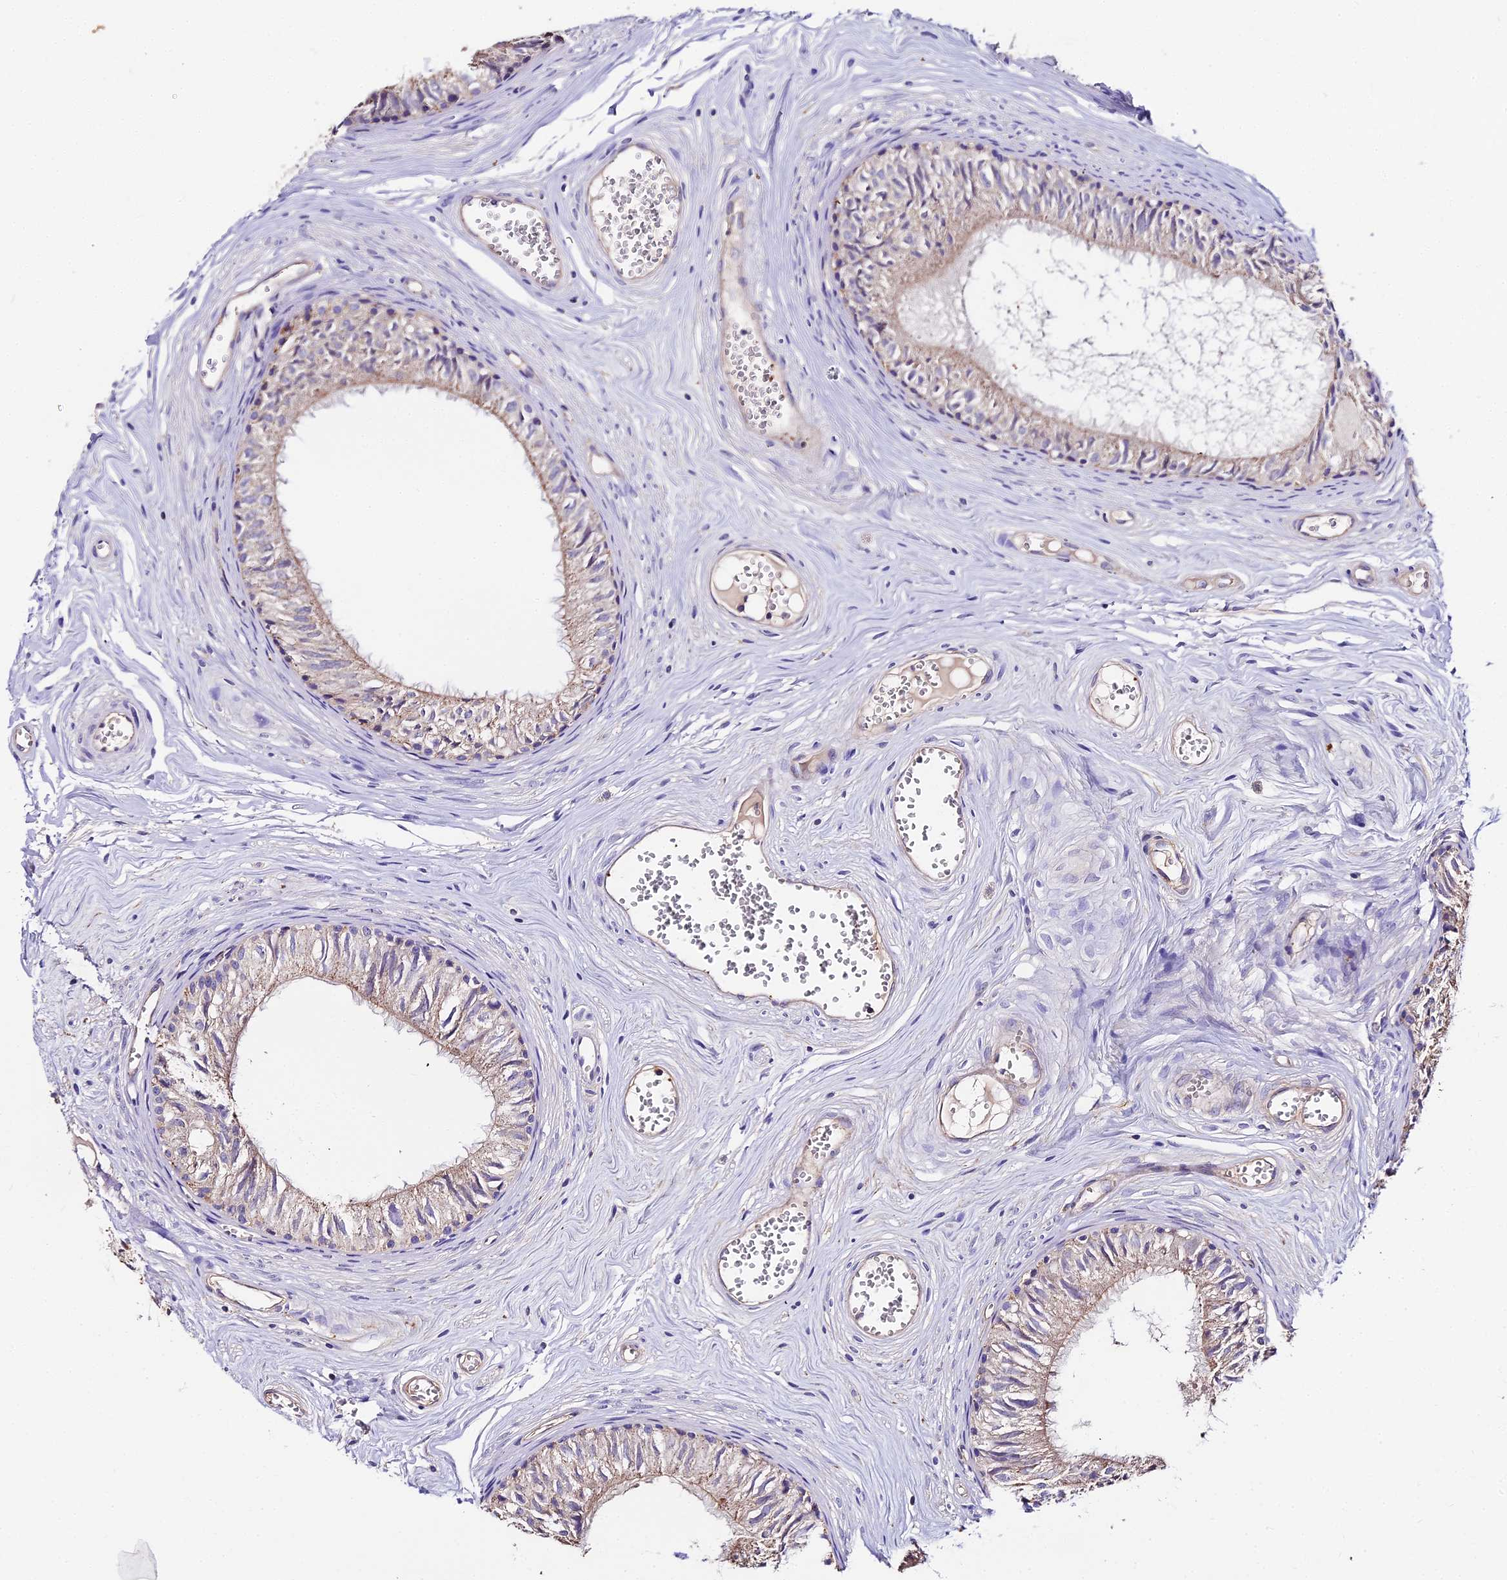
{"staining": {"intensity": "moderate", "quantity": "25%-75%", "location": "cytoplasmic/membranous"}, "tissue": "epididymis", "cell_type": "Glandular cells", "image_type": "normal", "snomed": [{"axis": "morphology", "description": "Normal tissue, NOS"}, {"axis": "topography", "description": "Epididymis"}], "caption": "Immunohistochemistry (IHC) (DAB) staining of benign epididymis exhibits moderate cytoplasmic/membranous protein expression in approximately 25%-75% of glandular cells. (DAB = brown stain, brightfield microscopy at high magnification).", "gene": "GLYAT", "patient": {"sex": "male", "age": 36}}